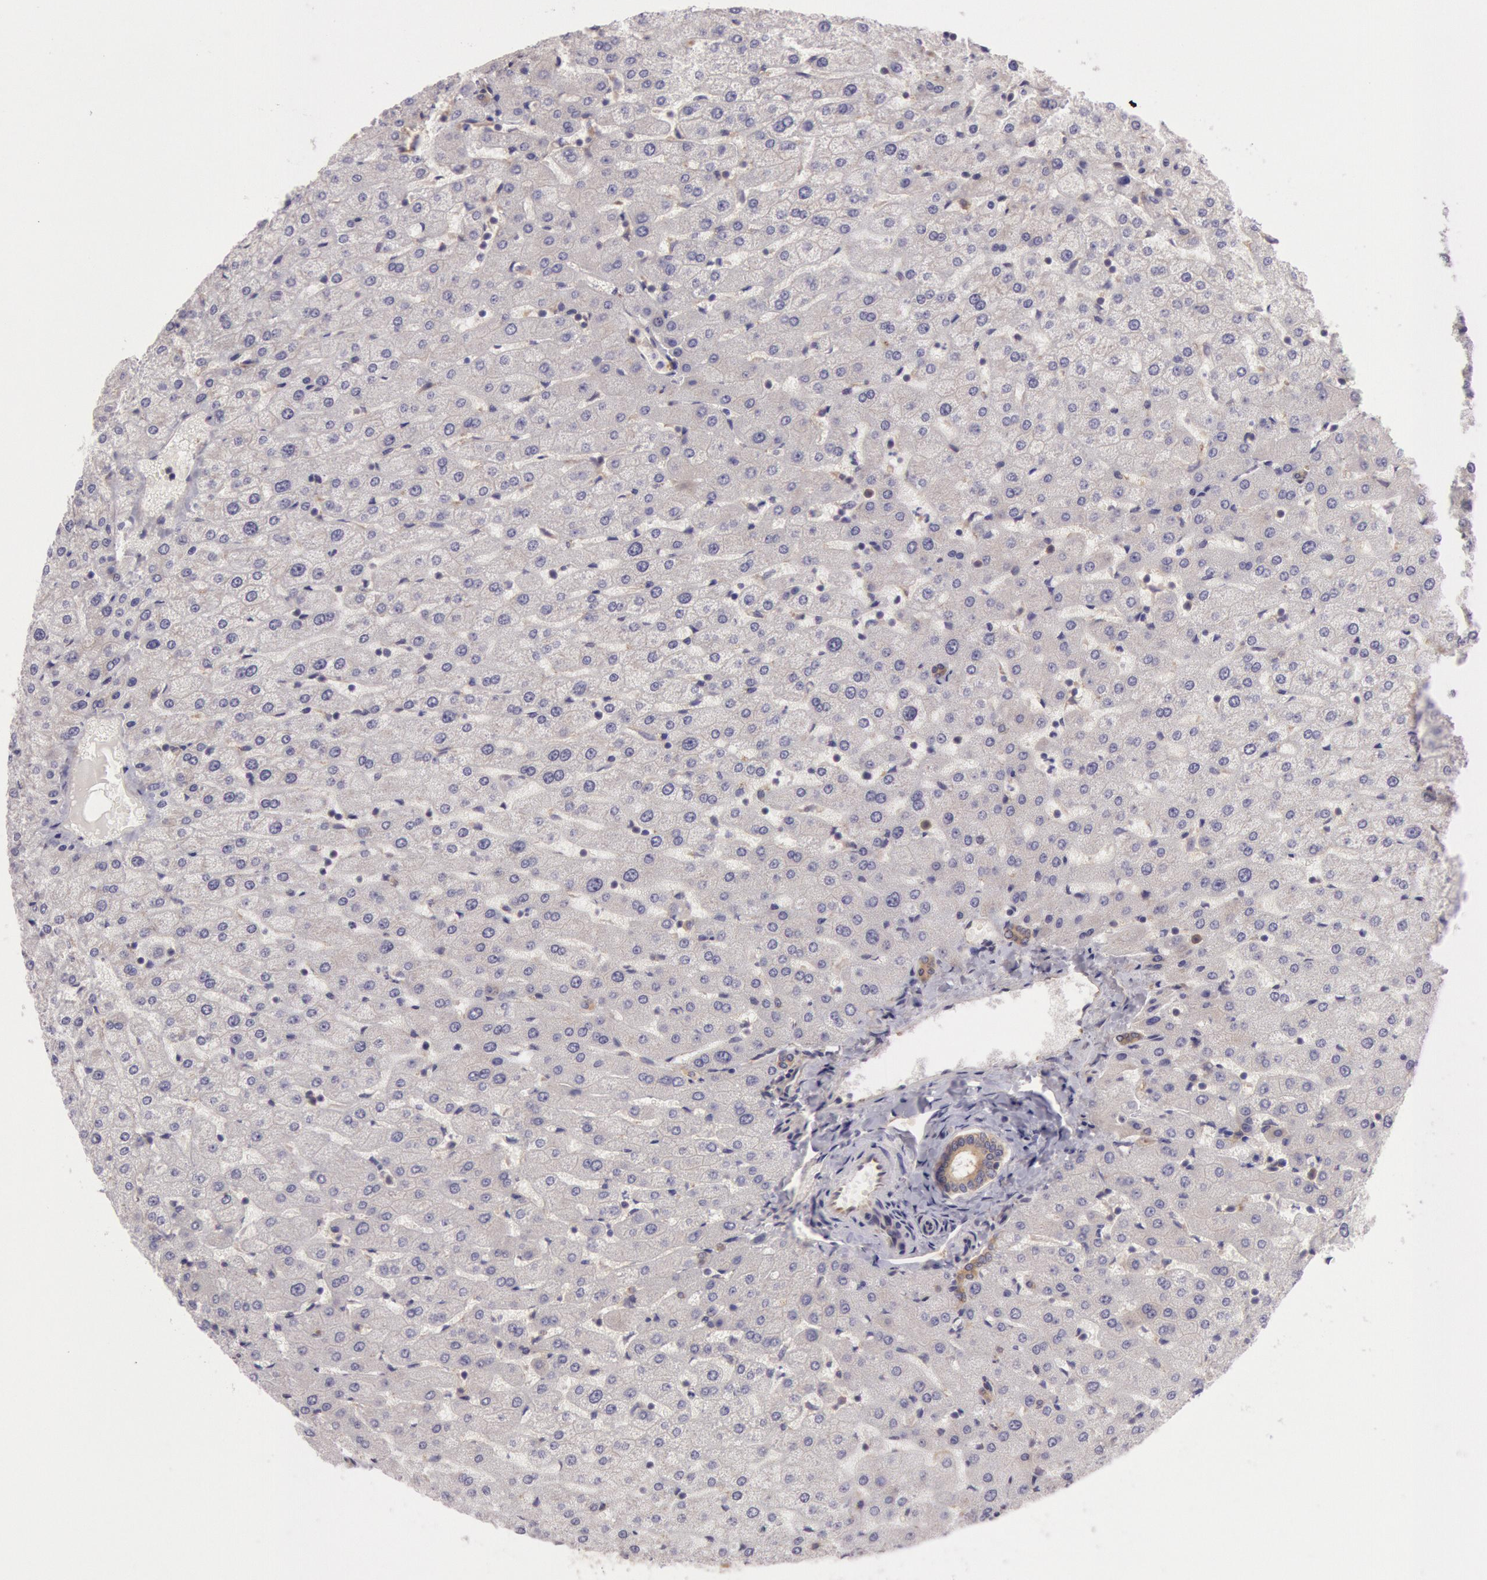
{"staining": {"intensity": "weak", "quantity": ">75%", "location": "cytoplasmic/membranous"}, "tissue": "liver", "cell_type": "Cholangiocytes", "image_type": "normal", "snomed": [{"axis": "morphology", "description": "Normal tissue, NOS"}, {"axis": "morphology", "description": "Fibrosis, NOS"}, {"axis": "topography", "description": "Liver"}], "caption": "Immunohistochemistry (IHC) of normal human liver shows low levels of weak cytoplasmic/membranous positivity in approximately >75% of cholangiocytes.", "gene": "CHUK", "patient": {"sex": "female", "age": 29}}